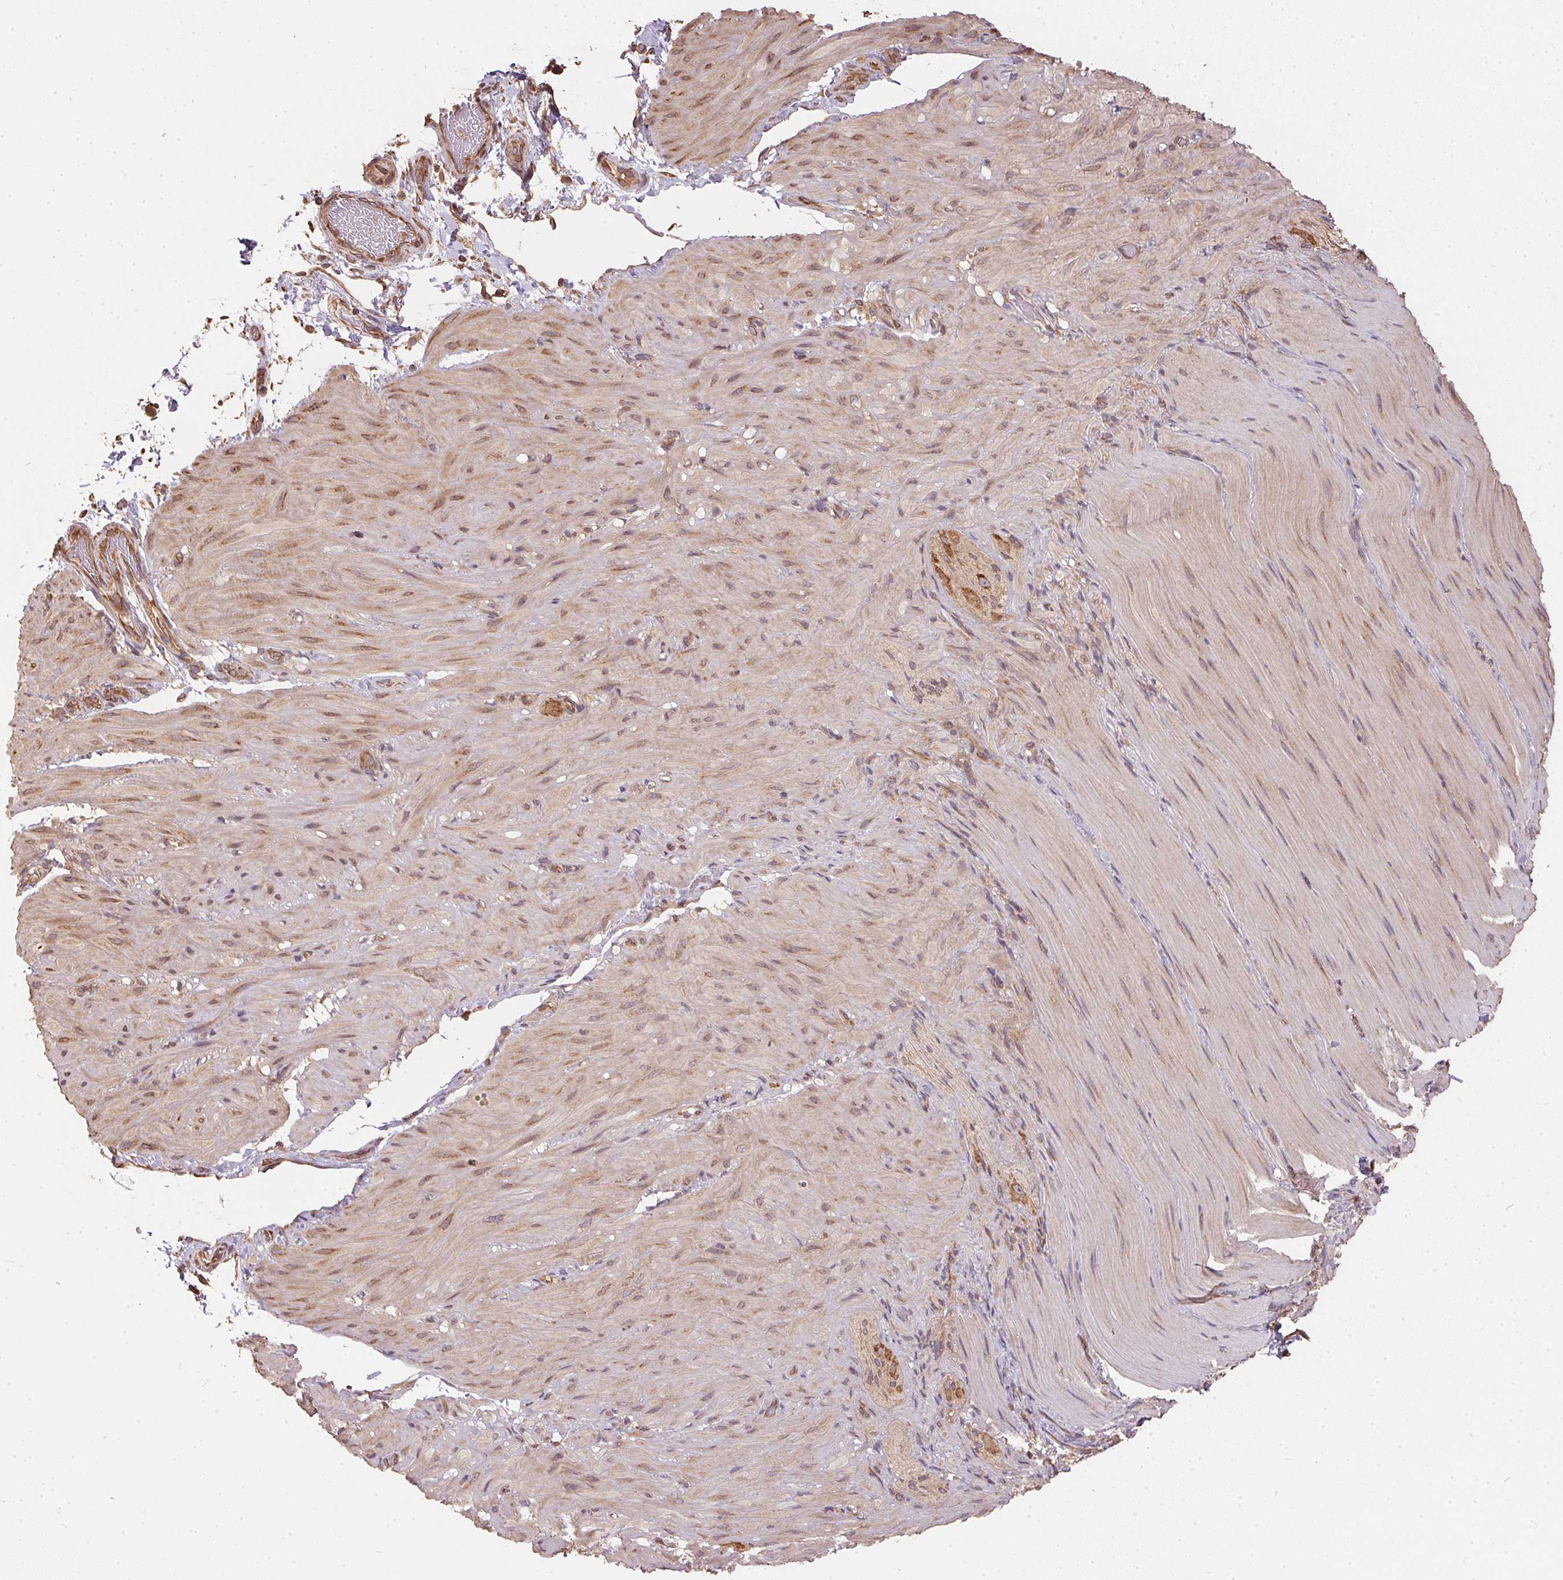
{"staining": {"intensity": "weak", "quantity": ">75%", "location": "cytoplasmic/membranous,nuclear"}, "tissue": "smooth muscle", "cell_type": "Smooth muscle cells", "image_type": "normal", "snomed": [{"axis": "morphology", "description": "Normal tissue, NOS"}, {"axis": "topography", "description": "Smooth muscle"}, {"axis": "topography", "description": "Colon"}], "caption": "Brown immunohistochemical staining in benign smooth muscle shows weak cytoplasmic/membranous,nuclear staining in approximately >75% of smooth muscle cells. Nuclei are stained in blue.", "gene": "EIF2S1", "patient": {"sex": "male", "age": 73}}